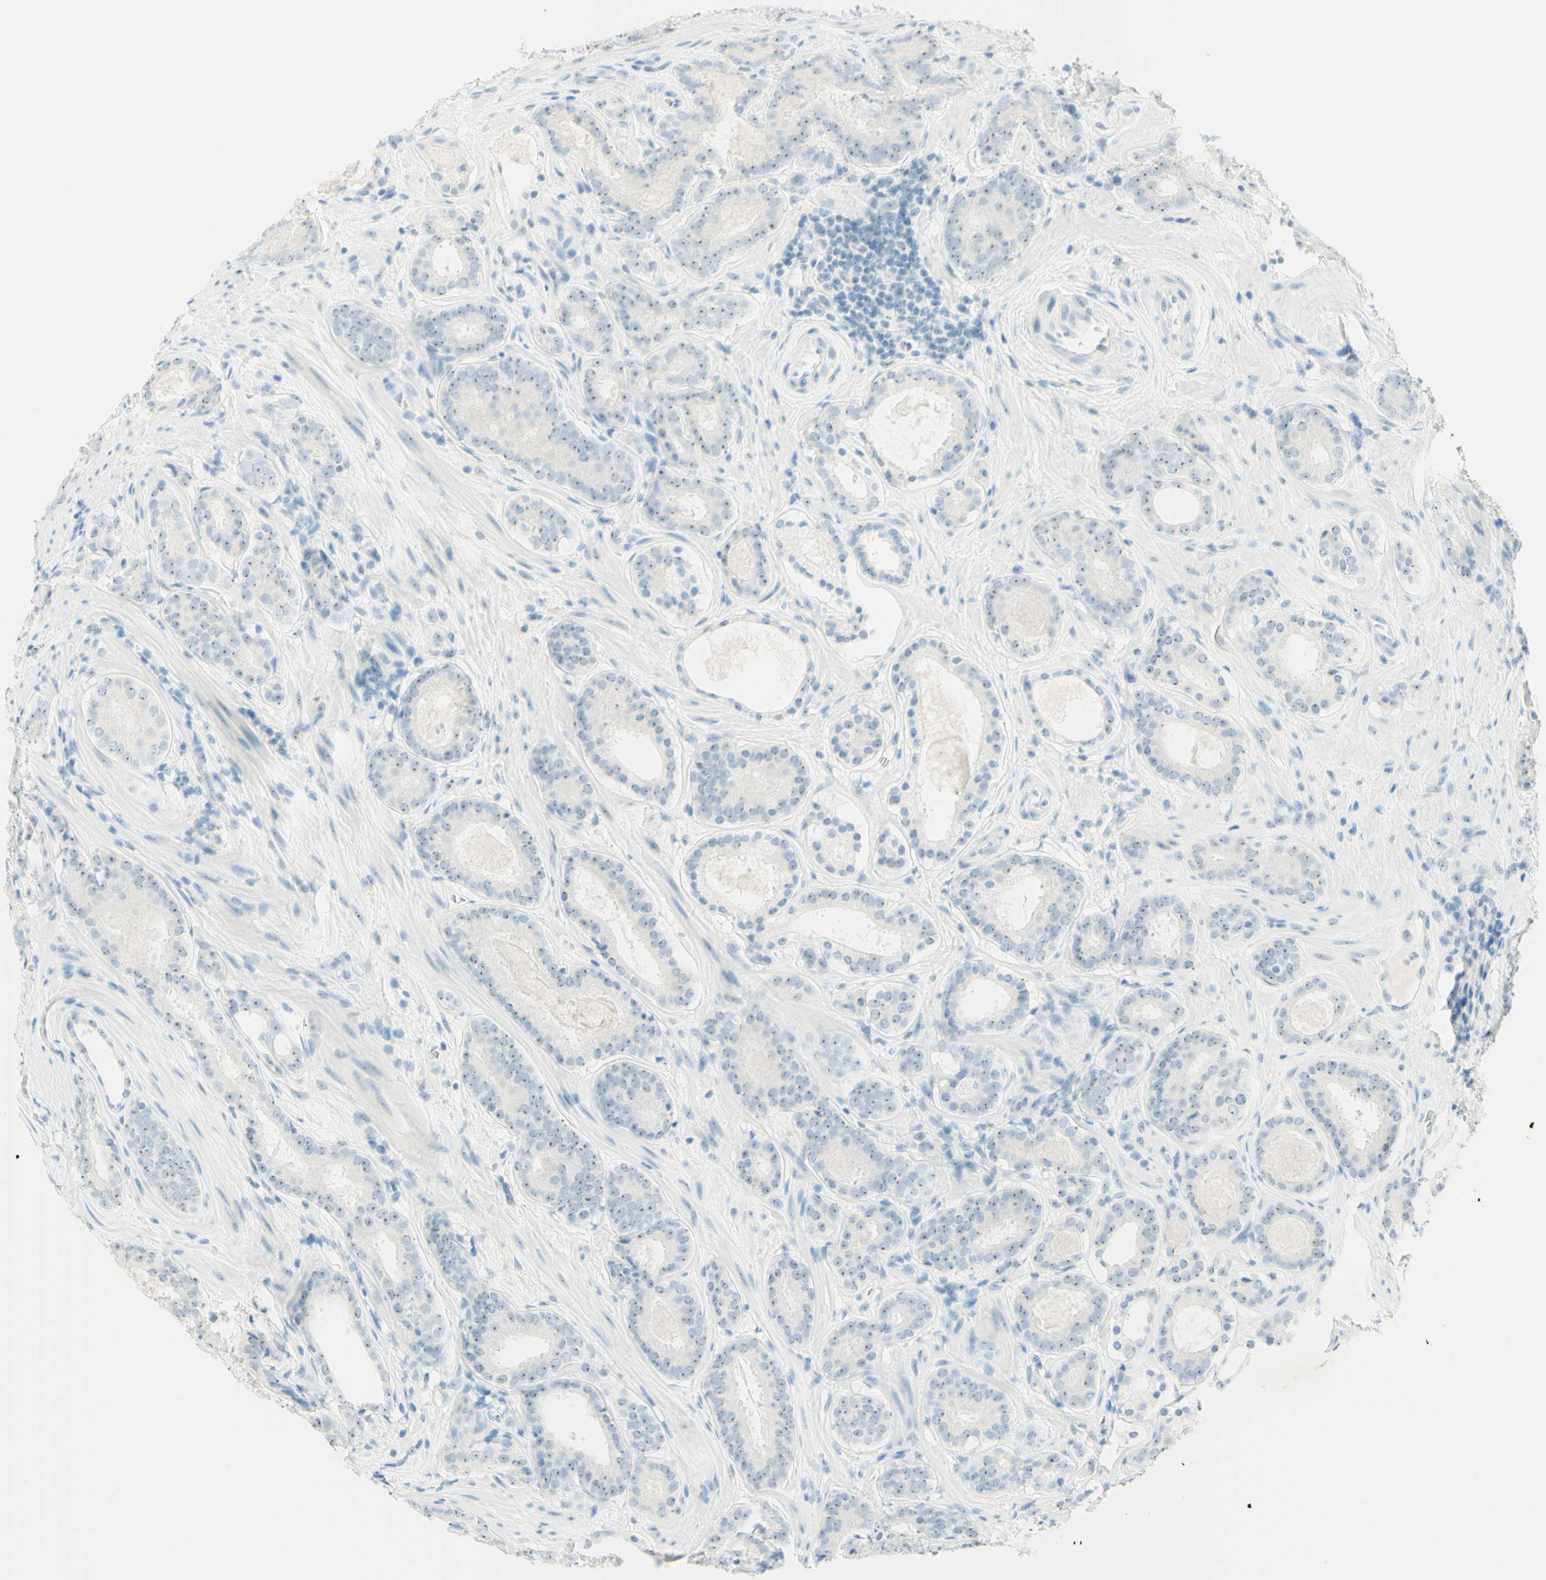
{"staining": {"intensity": "weak", "quantity": ">75%", "location": "nuclear"}, "tissue": "prostate cancer", "cell_type": "Tumor cells", "image_type": "cancer", "snomed": [{"axis": "morphology", "description": "Adenocarcinoma, Low grade"}, {"axis": "topography", "description": "Prostate"}], "caption": "High-magnification brightfield microscopy of prostate cancer (low-grade adenocarcinoma) stained with DAB (3,3'-diaminobenzidine) (brown) and counterstained with hematoxylin (blue). tumor cells exhibit weak nuclear expression is present in approximately>75% of cells.", "gene": "FMR1NB", "patient": {"sex": "male", "age": 69}}